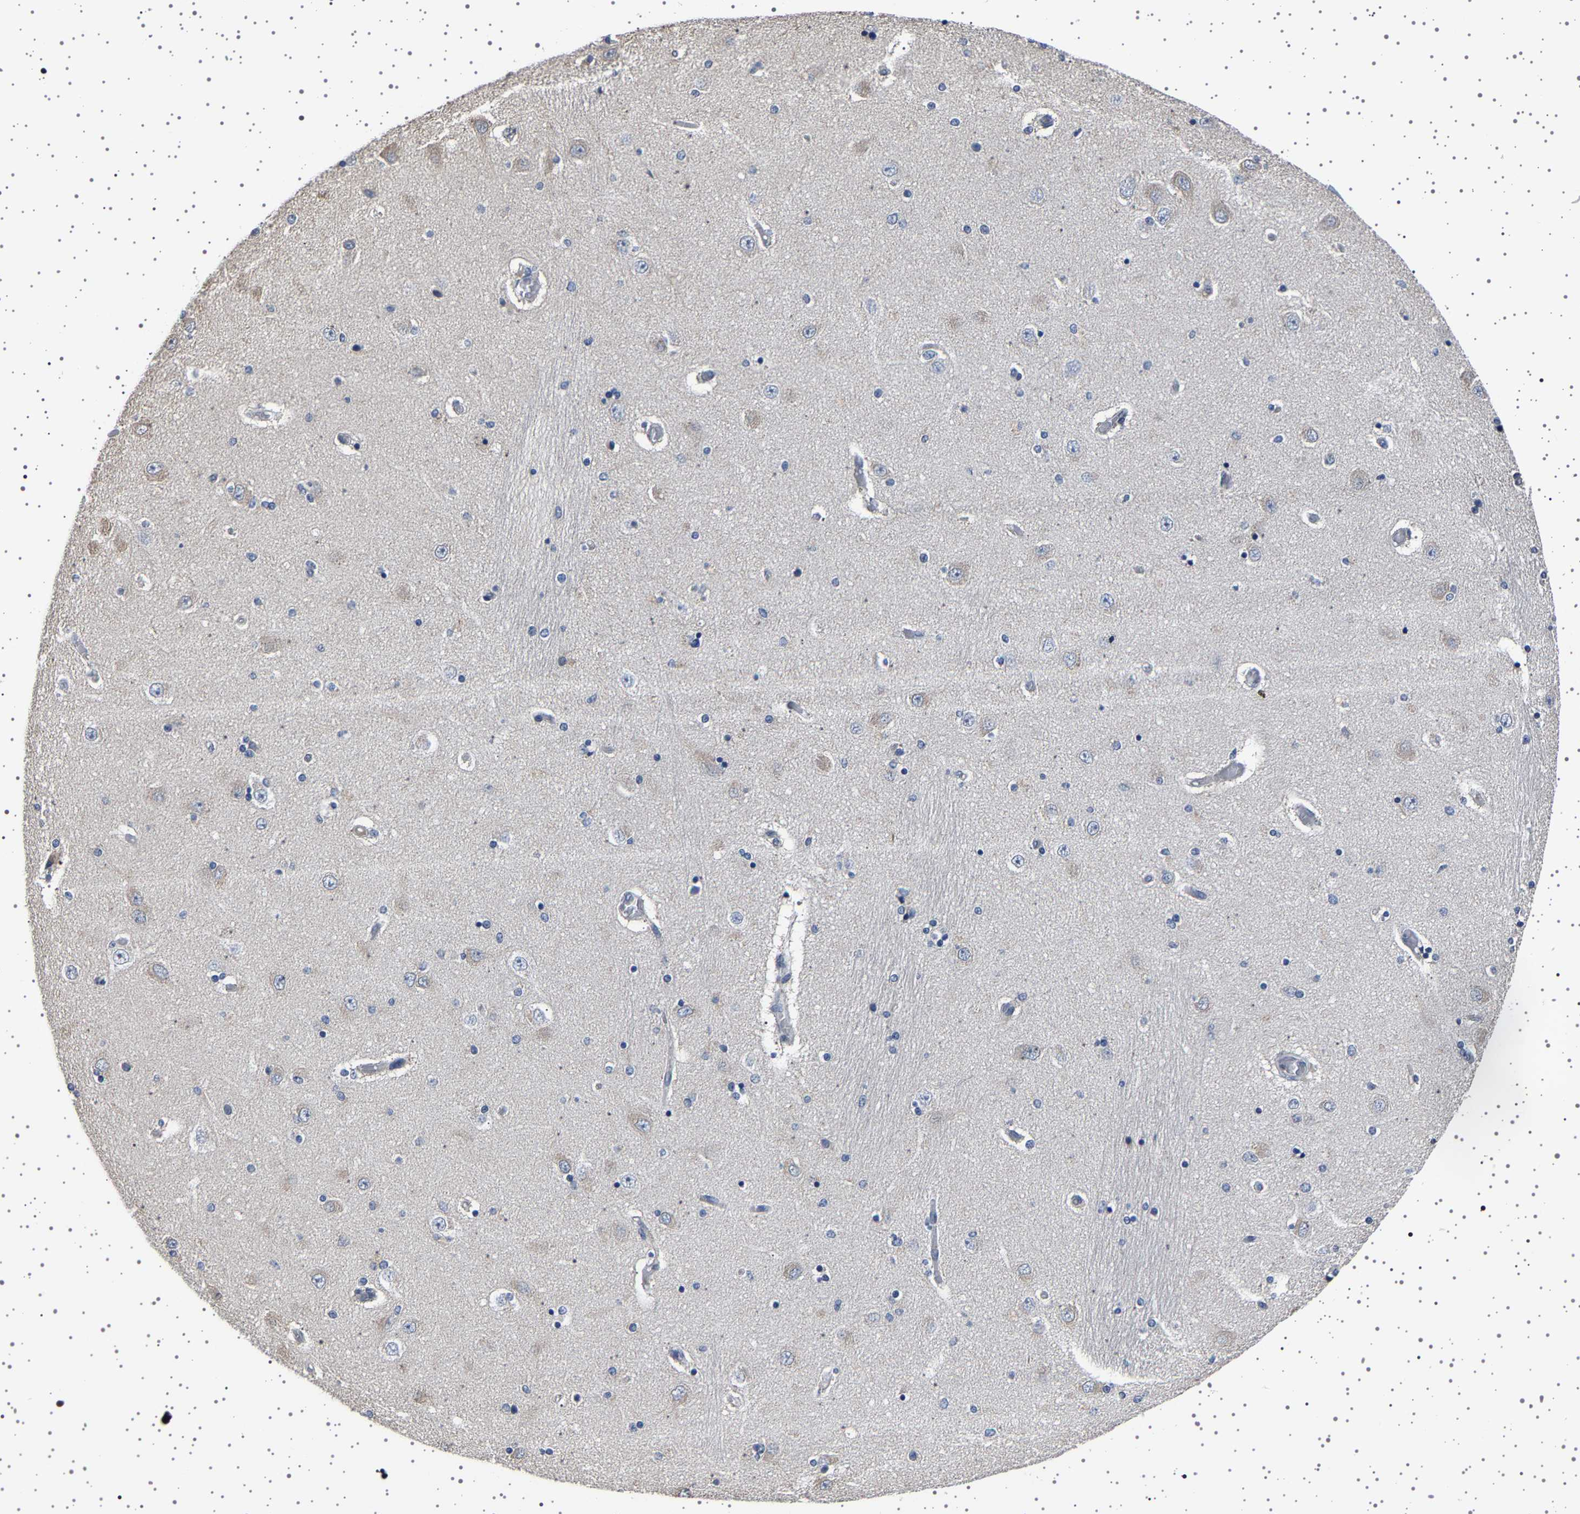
{"staining": {"intensity": "negative", "quantity": "none", "location": "none"}, "tissue": "hippocampus", "cell_type": "Glial cells", "image_type": "normal", "snomed": [{"axis": "morphology", "description": "Normal tissue, NOS"}, {"axis": "topography", "description": "Hippocampus"}], "caption": "The image demonstrates no significant staining in glial cells of hippocampus.", "gene": "IL10RB", "patient": {"sex": "female", "age": 54}}